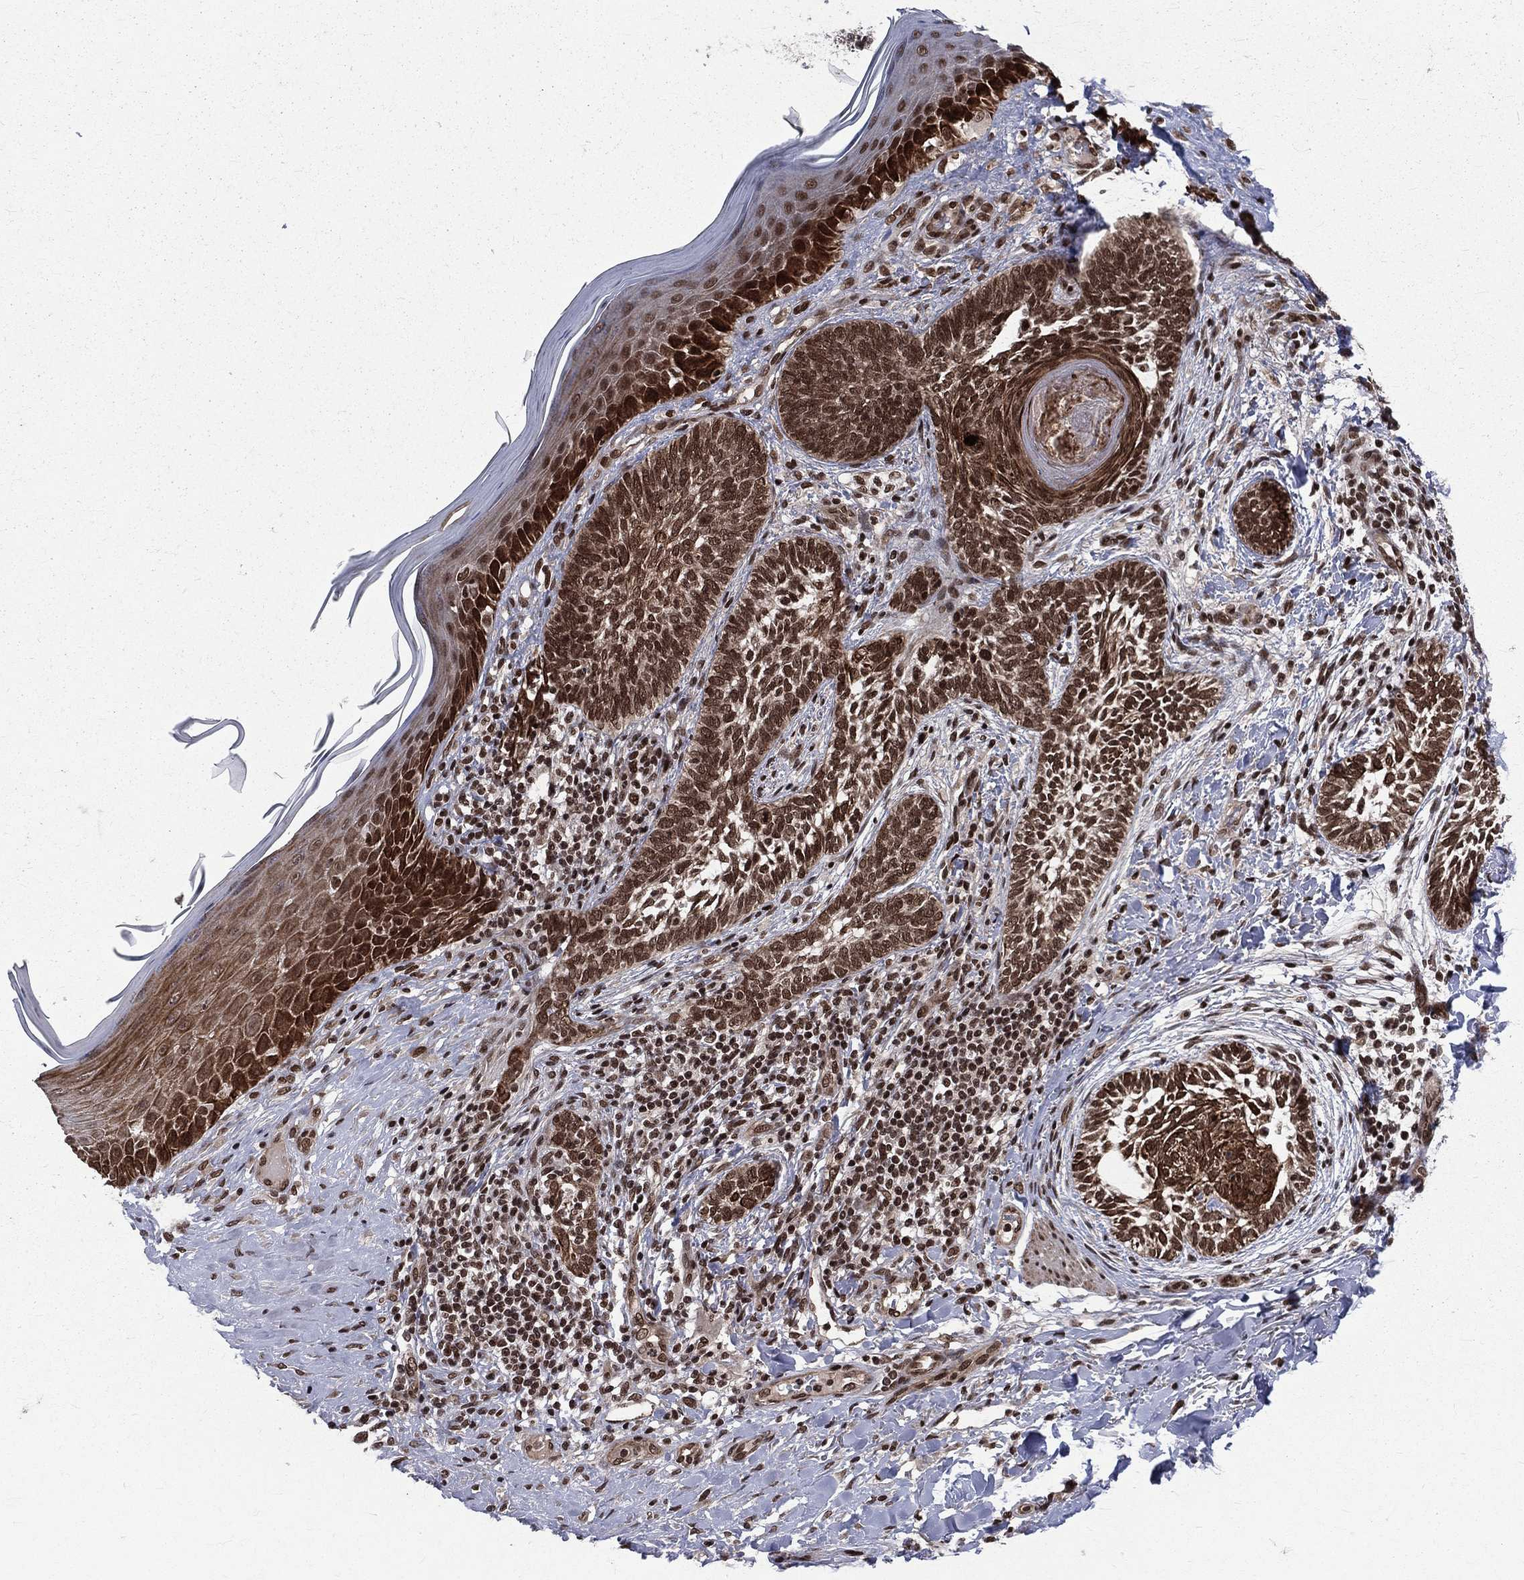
{"staining": {"intensity": "strong", "quantity": ">75%", "location": "nuclear"}, "tissue": "skin cancer", "cell_type": "Tumor cells", "image_type": "cancer", "snomed": [{"axis": "morphology", "description": "Normal tissue, NOS"}, {"axis": "morphology", "description": "Basal cell carcinoma"}, {"axis": "topography", "description": "Skin"}], "caption": "Human basal cell carcinoma (skin) stained with a brown dye displays strong nuclear positive expression in approximately >75% of tumor cells.", "gene": "SMC3", "patient": {"sex": "male", "age": 46}}